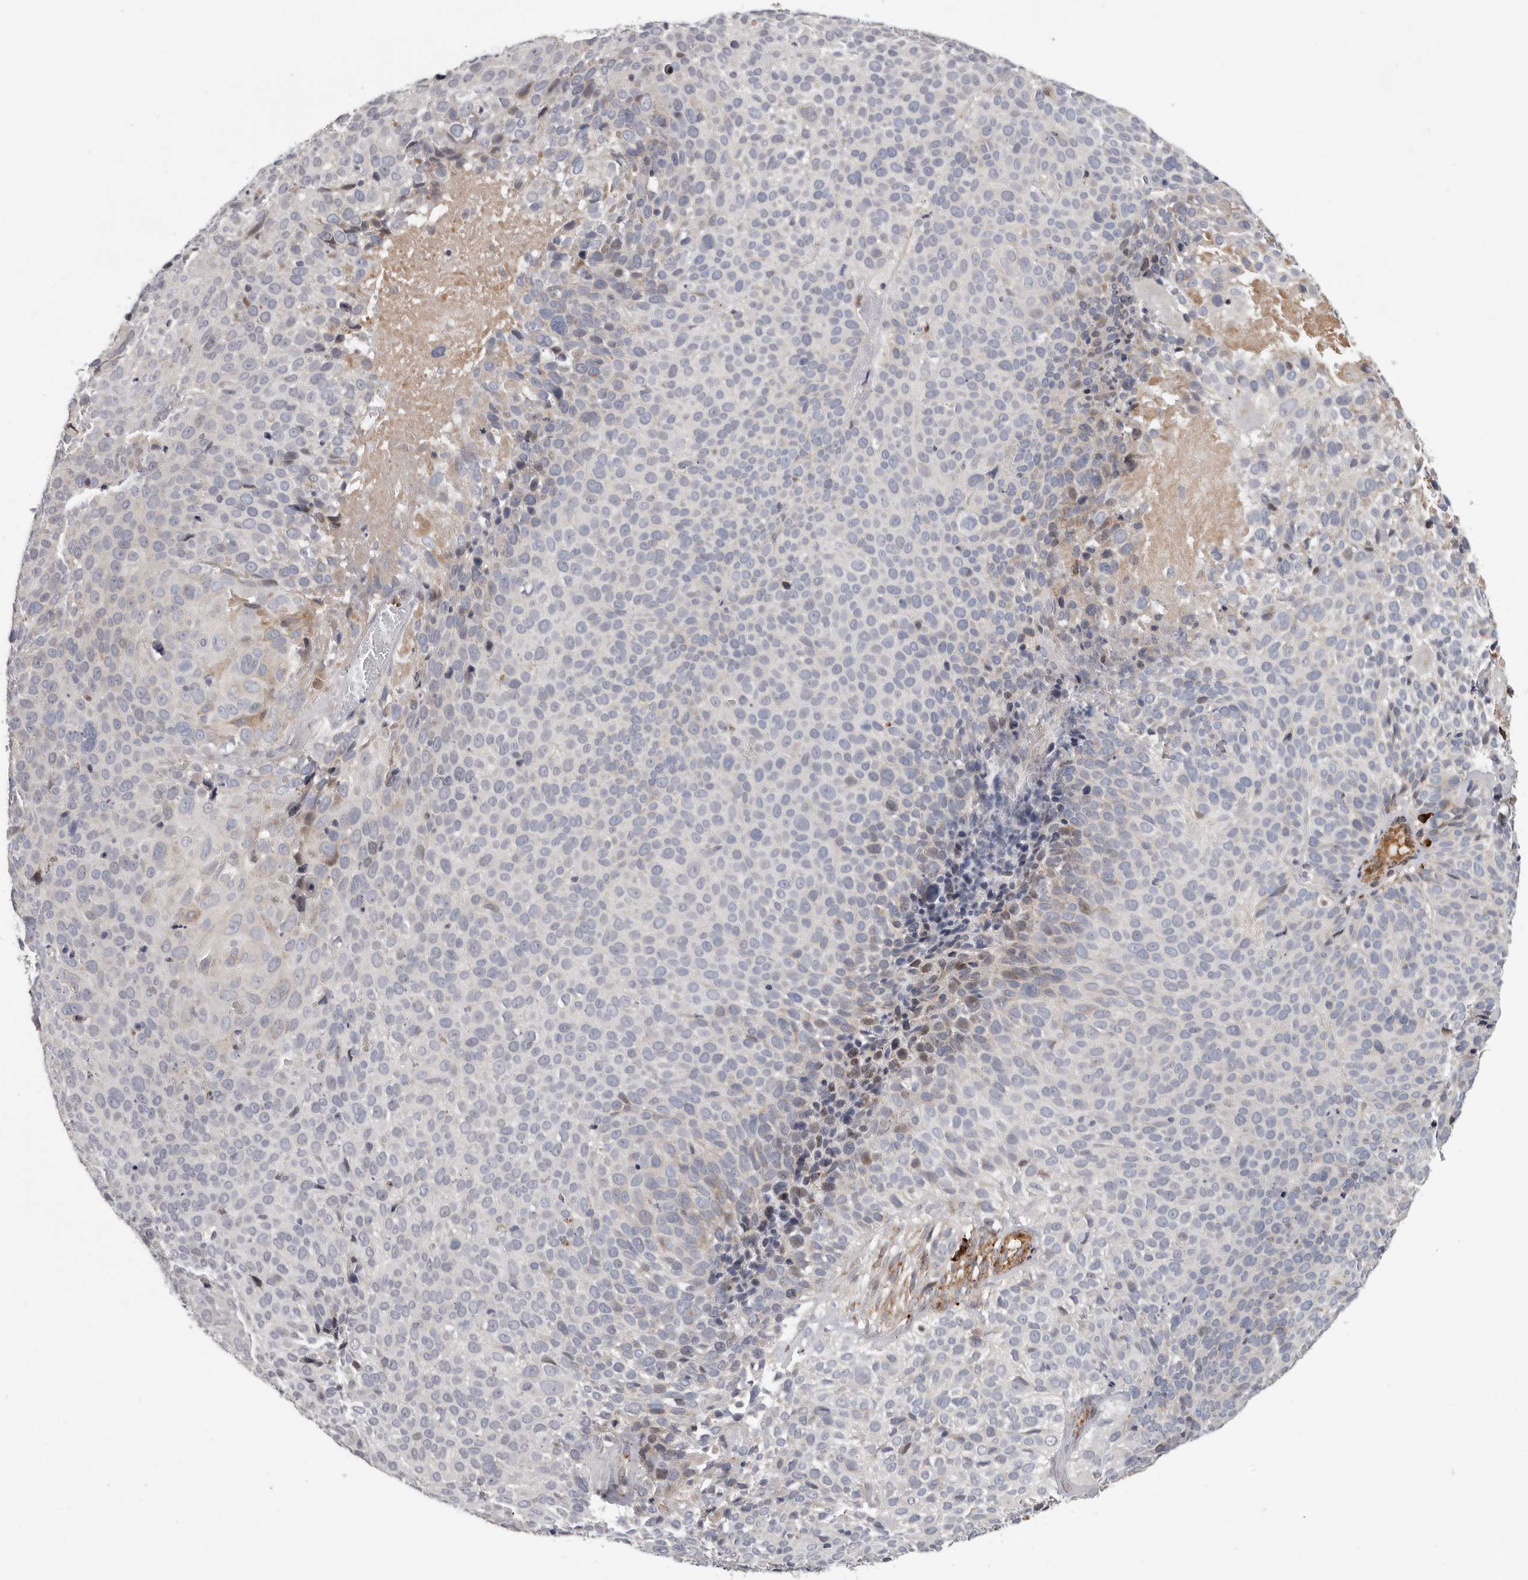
{"staining": {"intensity": "negative", "quantity": "none", "location": "none"}, "tissue": "cervical cancer", "cell_type": "Tumor cells", "image_type": "cancer", "snomed": [{"axis": "morphology", "description": "Squamous cell carcinoma, NOS"}, {"axis": "topography", "description": "Cervix"}], "caption": "DAB (3,3'-diaminobenzidine) immunohistochemical staining of human cervical cancer (squamous cell carcinoma) reveals no significant positivity in tumor cells. (Brightfield microscopy of DAB immunohistochemistry (IHC) at high magnification).", "gene": "ATXN3L", "patient": {"sex": "female", "age": 74}}